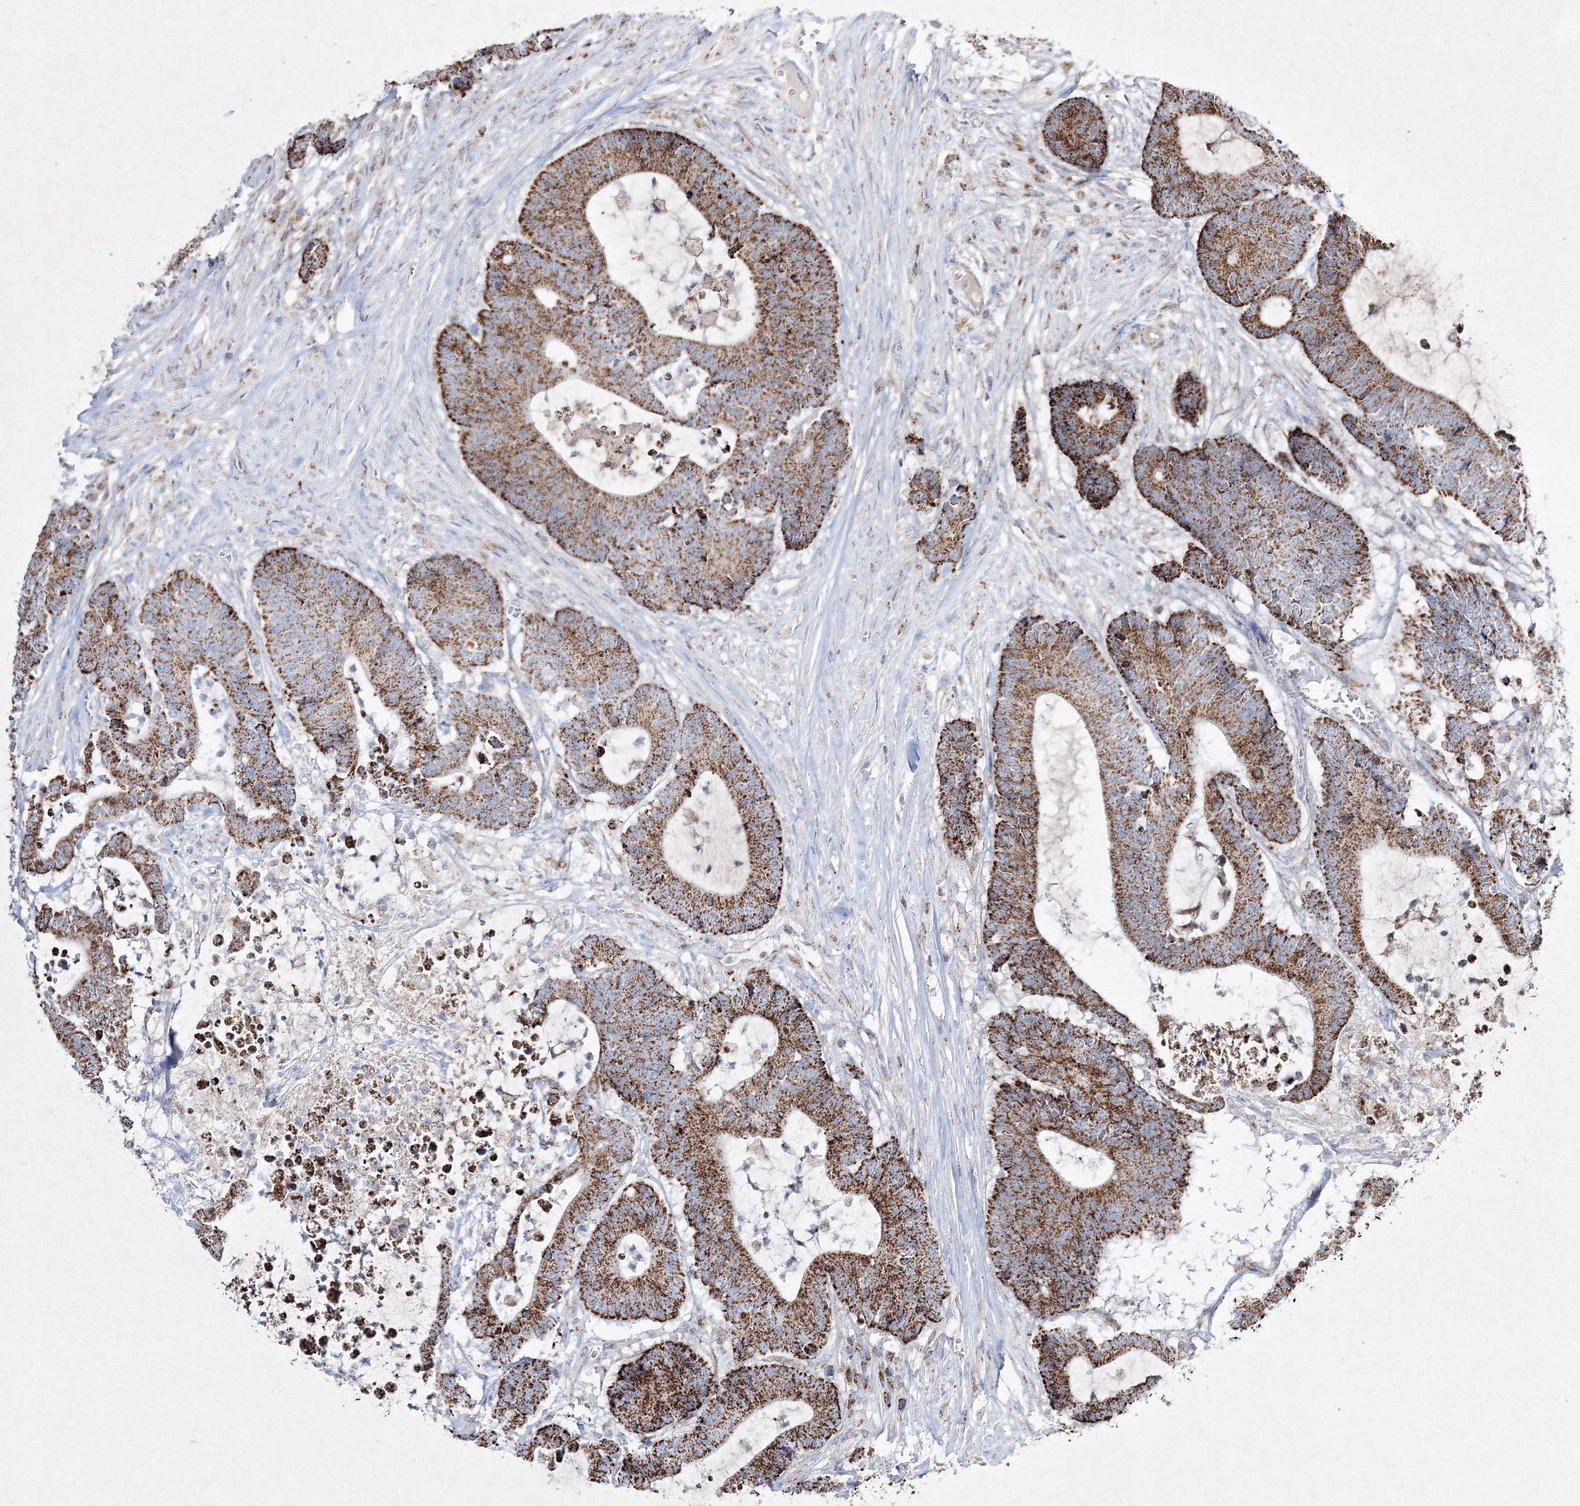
{"staining": {"intensity": "strong", "quantity": ">75%", "location": "cytoplasmic/membranous"}, "tissue": "colorectal cancer", "cell_type": "Tumor cells", "image_type": "cancer", "snomed": [{"axis": "morphology", "description": "Adenocarcinoma, NOS"}, {"axis": "topography", "description": "Colon"}], "caption": "Protein expression analysis of human colorectal adenocarcinoma reveals strong cytoplasmic/membranous staining in about >75% of tumor cells.", "gene": "IGSF9", "patient": {"sex": "female", "age": 84}}